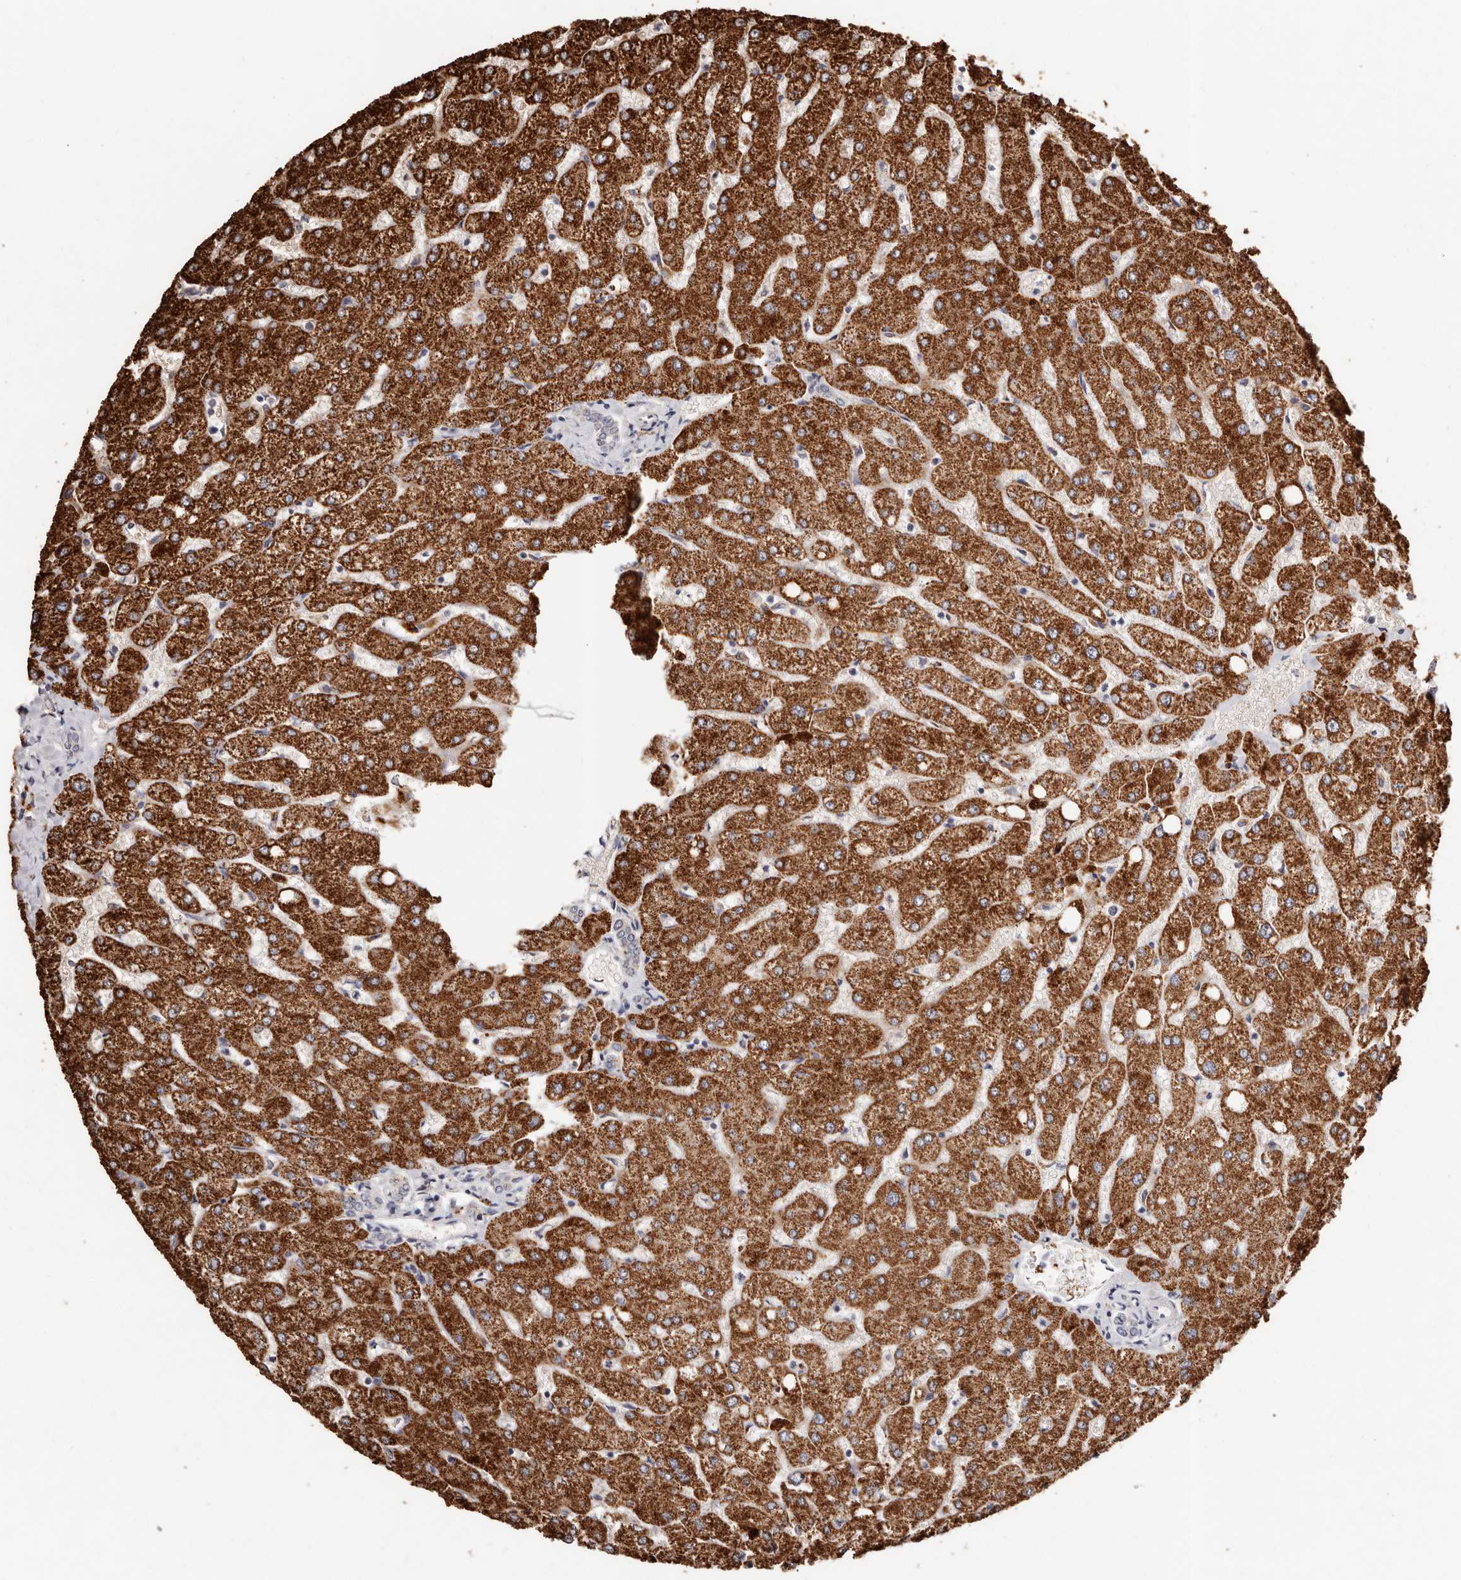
{"staining": {"intensity": "negative", "quantity": "none", "location": "none"}, "tissue": "liver", "cell_type": "Cholangiocytes", "image_type": "normal", "snomed": [{"axis": "morphology", "description": "Normal tissue, NOS"}, {"axis": "topography", "description": "Liver"}], "caption": "Immunohistochemistry (IHC) of unremarkable human liver reveals no expression in cholangiocytes. The staining is performed using DAB brown chromogen with nuclei counter-stained in using hematoxylin.", "gene": "THBS3", "patient": {"sex": "female", "age": 54}}